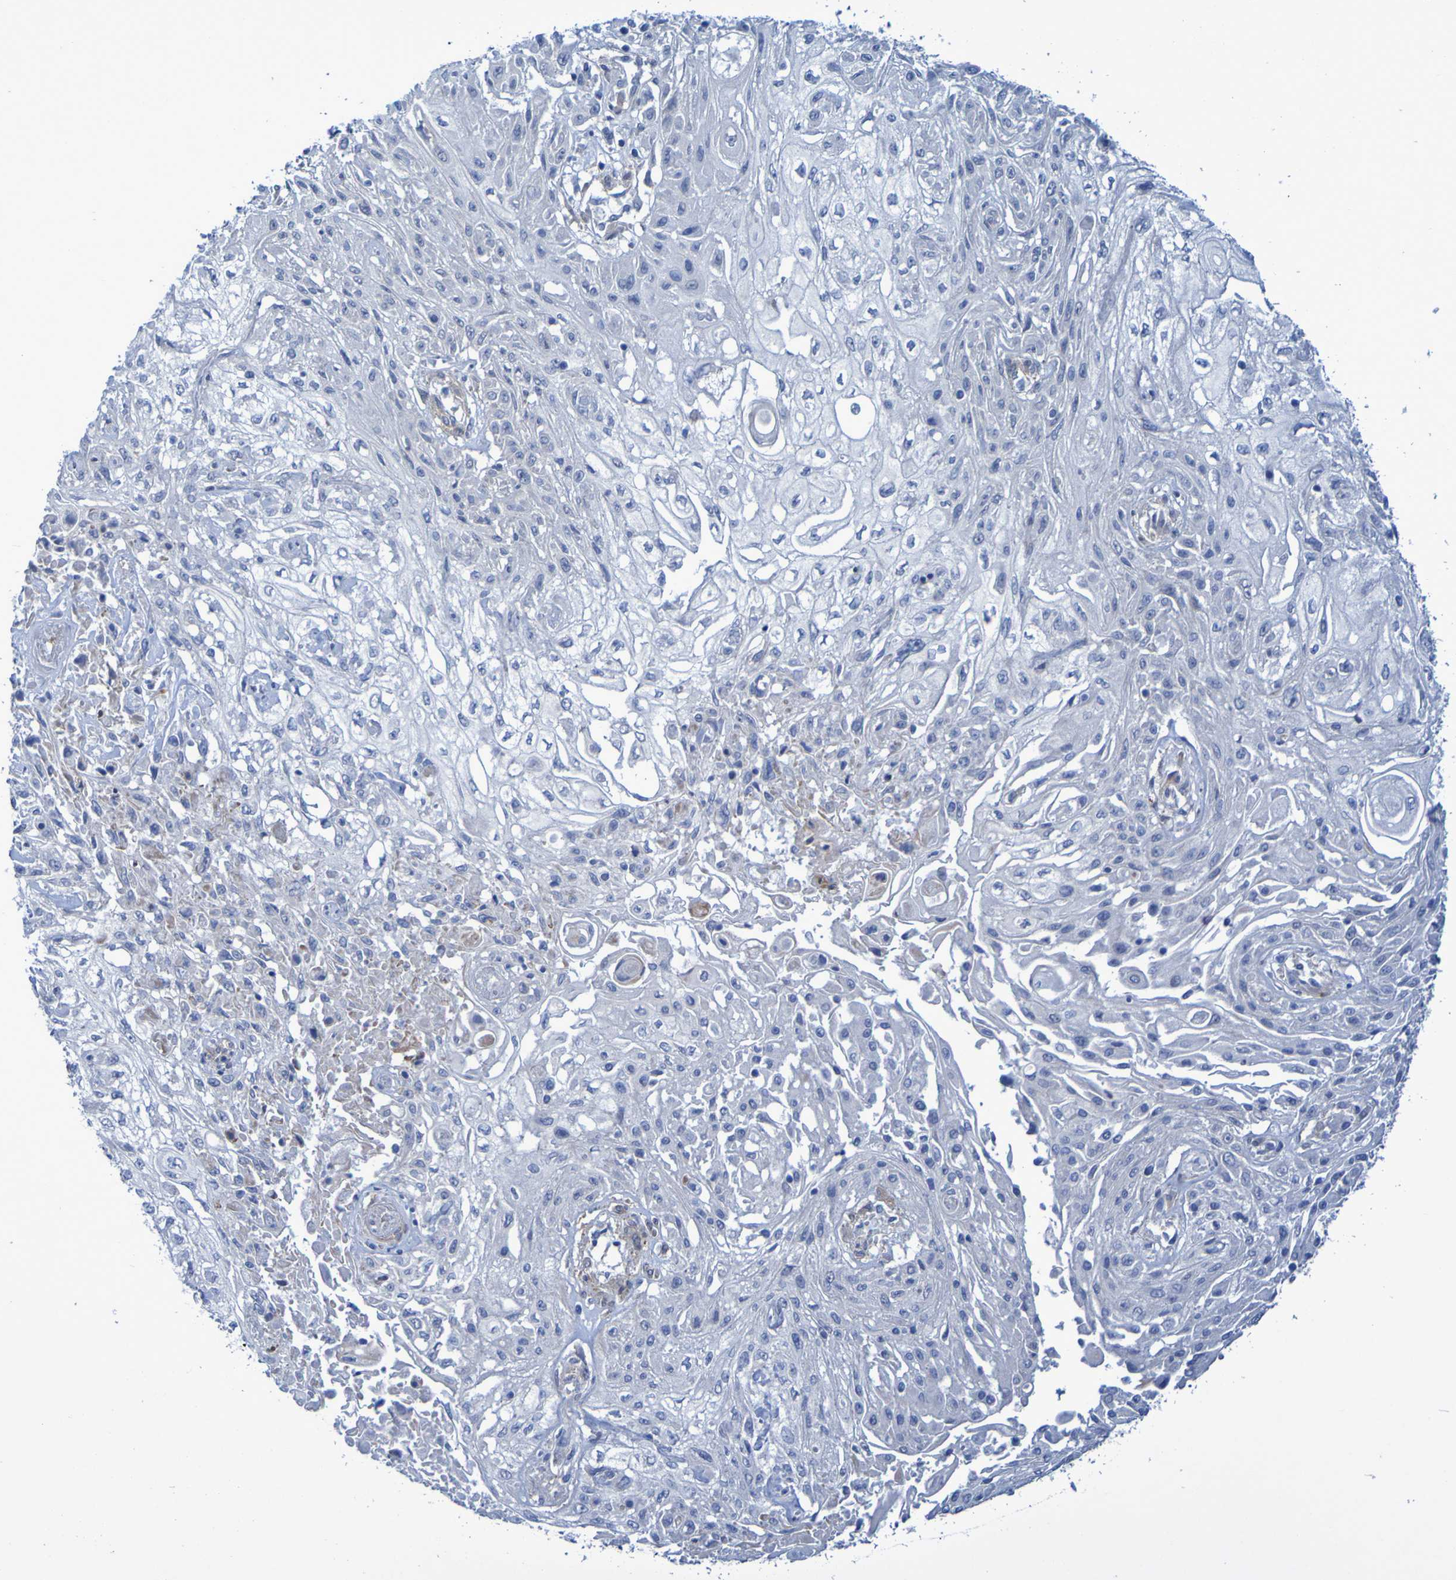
{"staining": {"intensity": "negative", "quantity": "none", "location": "none"}, "tissue": "skin cancer", "cell_type": "Tumor cells", "image_type": "cancer", "snomed": [{"axis": "morphology", "description": "Squamous cell carcinoma, NOS"}, {"axis": "topography", "description": "Skin"}], "caption": "Squamous cell carcinoma (skin) was stained to show a protein in brown. There is no significant expression in tumor cells.", "gene": "LPP", "patient": {"sex": "male", "age": 75}}